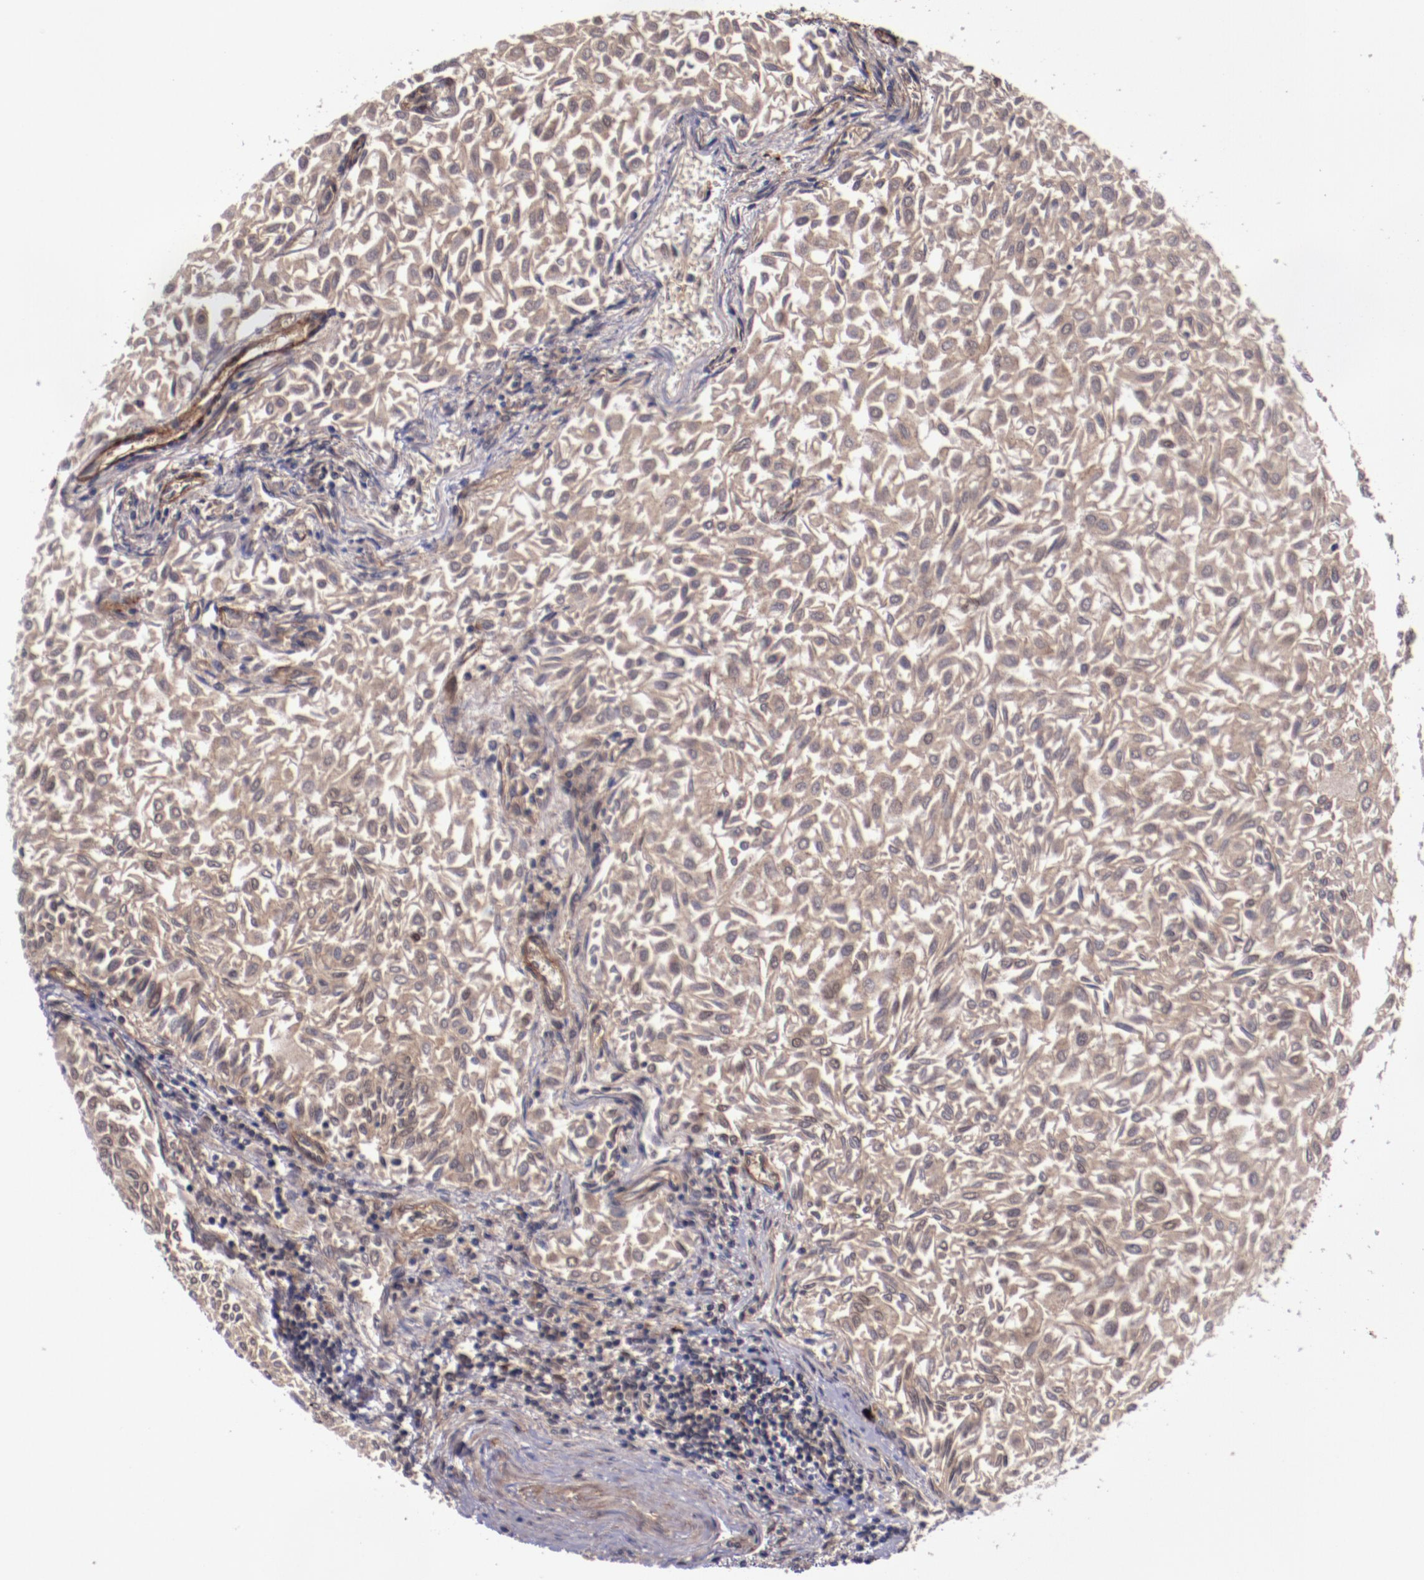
{"staining": {"intensity": "weak", "quantity": ">75%", "location": "cytoplasmic/membranous"}, "tissue": "urothelial cancer", "cell_type": "Tumor cells", "image_type": "cancer", "snomed": [{"axis": "morphology", "description": "Urothelial carcinoma, Low grade"}, {"axis": "topography", "description": "Urinary bladder"}], "caption": "Immunohistochemistry (DAB (3,3'-diaminobenzidine)) staining of urothelial cancer exhibits weak cytoplasmic/membranous protein expression in about >75% of tumor cells.", "gene": "FTSJ1", "patient": {"sex": "male", "age": 64}}